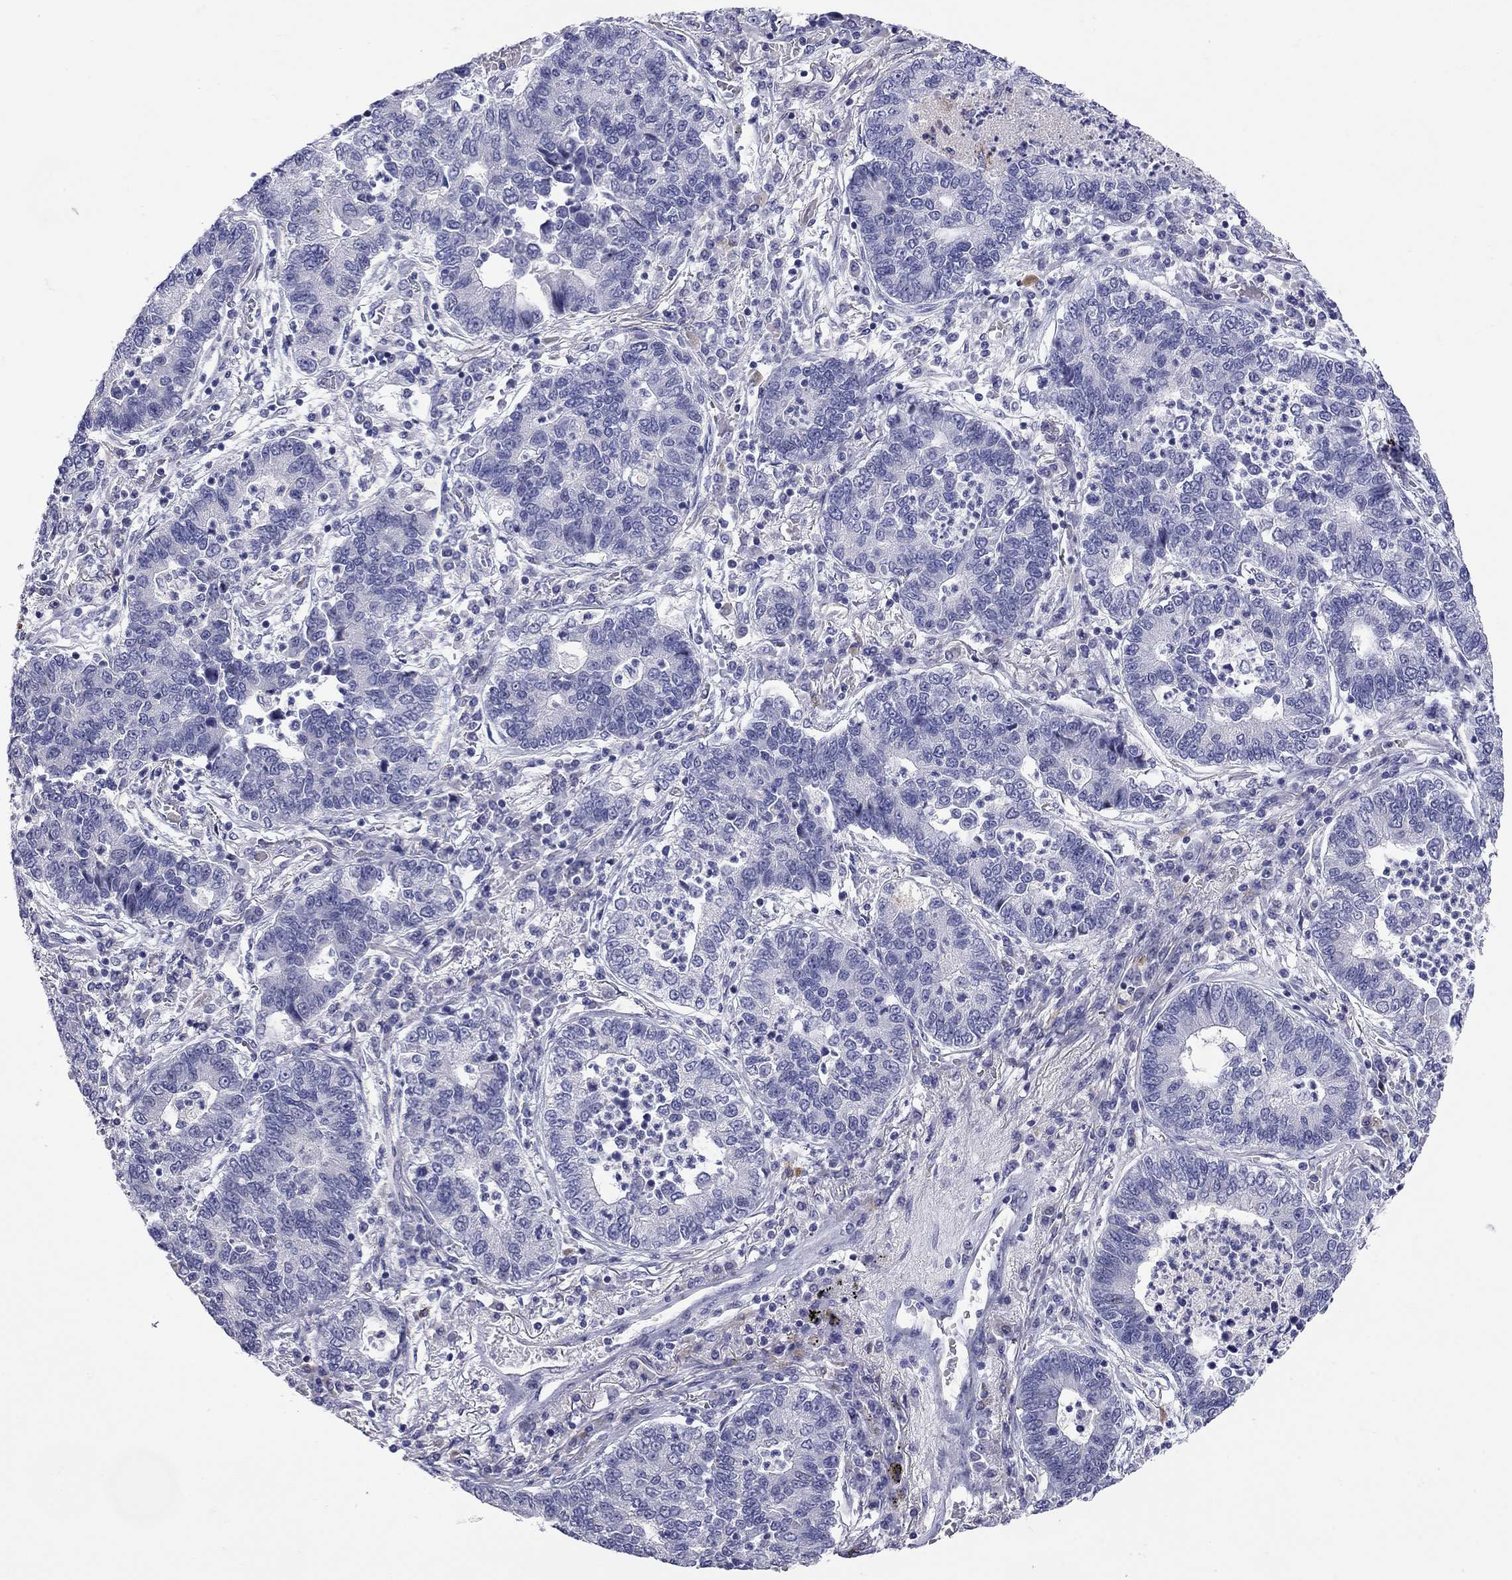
{"staining": {"intensity": "negative", "quantity": "none", "location": "none"}, "tissue": "lung cancer", "cell_type": "Tumor cells", "image_type": "cancer", "snomed": [{"axis": "morphology", "description": "Adenocarcinoma, NOS"}, {"axis": "topography", "description": "Lung"}], "caption": "Lung adenocarcinoma was stained to show a protein in brown. There is no significant positivity in tumor cells.", "gene": "C8orf88", "patient": {"sex": "female", "age": 57}}